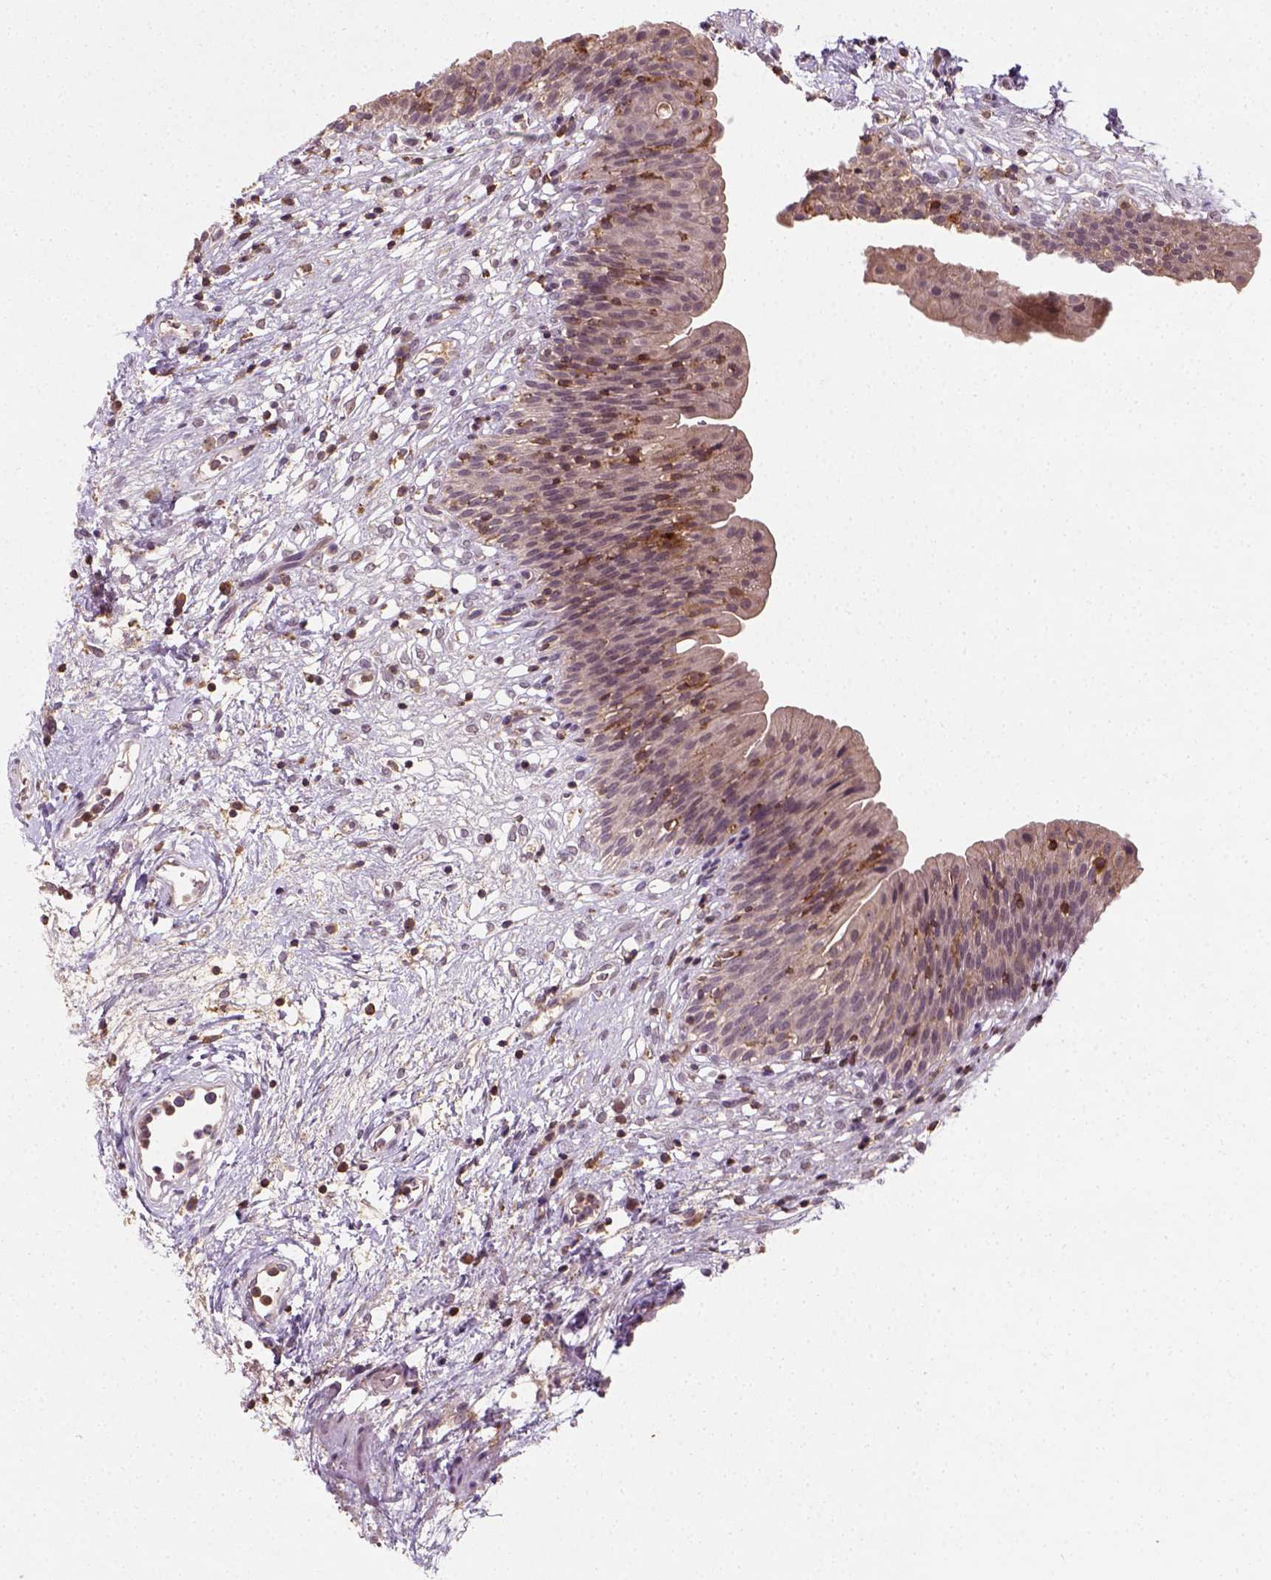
{"staining": {"intensity": "weak", "quantity": "25%-75%", "location": "cytoplasmic/membranous"}, "tissue": "urinary bladder", "cell_type": "Urothelial cells", "image_type": "normal", "snomed": [{"axis": "morphology", "description": "Normal tissue, NOS"}, {"axis": "topography", "description": "Urinary bladder"}], "caption": "Immunohistochemical staining of unremarkable human urinary bladder demonstrates 25%-75% levels of weak cytoplasmic/membranous protein expression in about 25%-75% of urothelial cells. (brown staining indicates protein expression, while blue staining denotes nuclei).", "gene": "CAMKK1", "patient": {"sex": "male", "age": 76}}